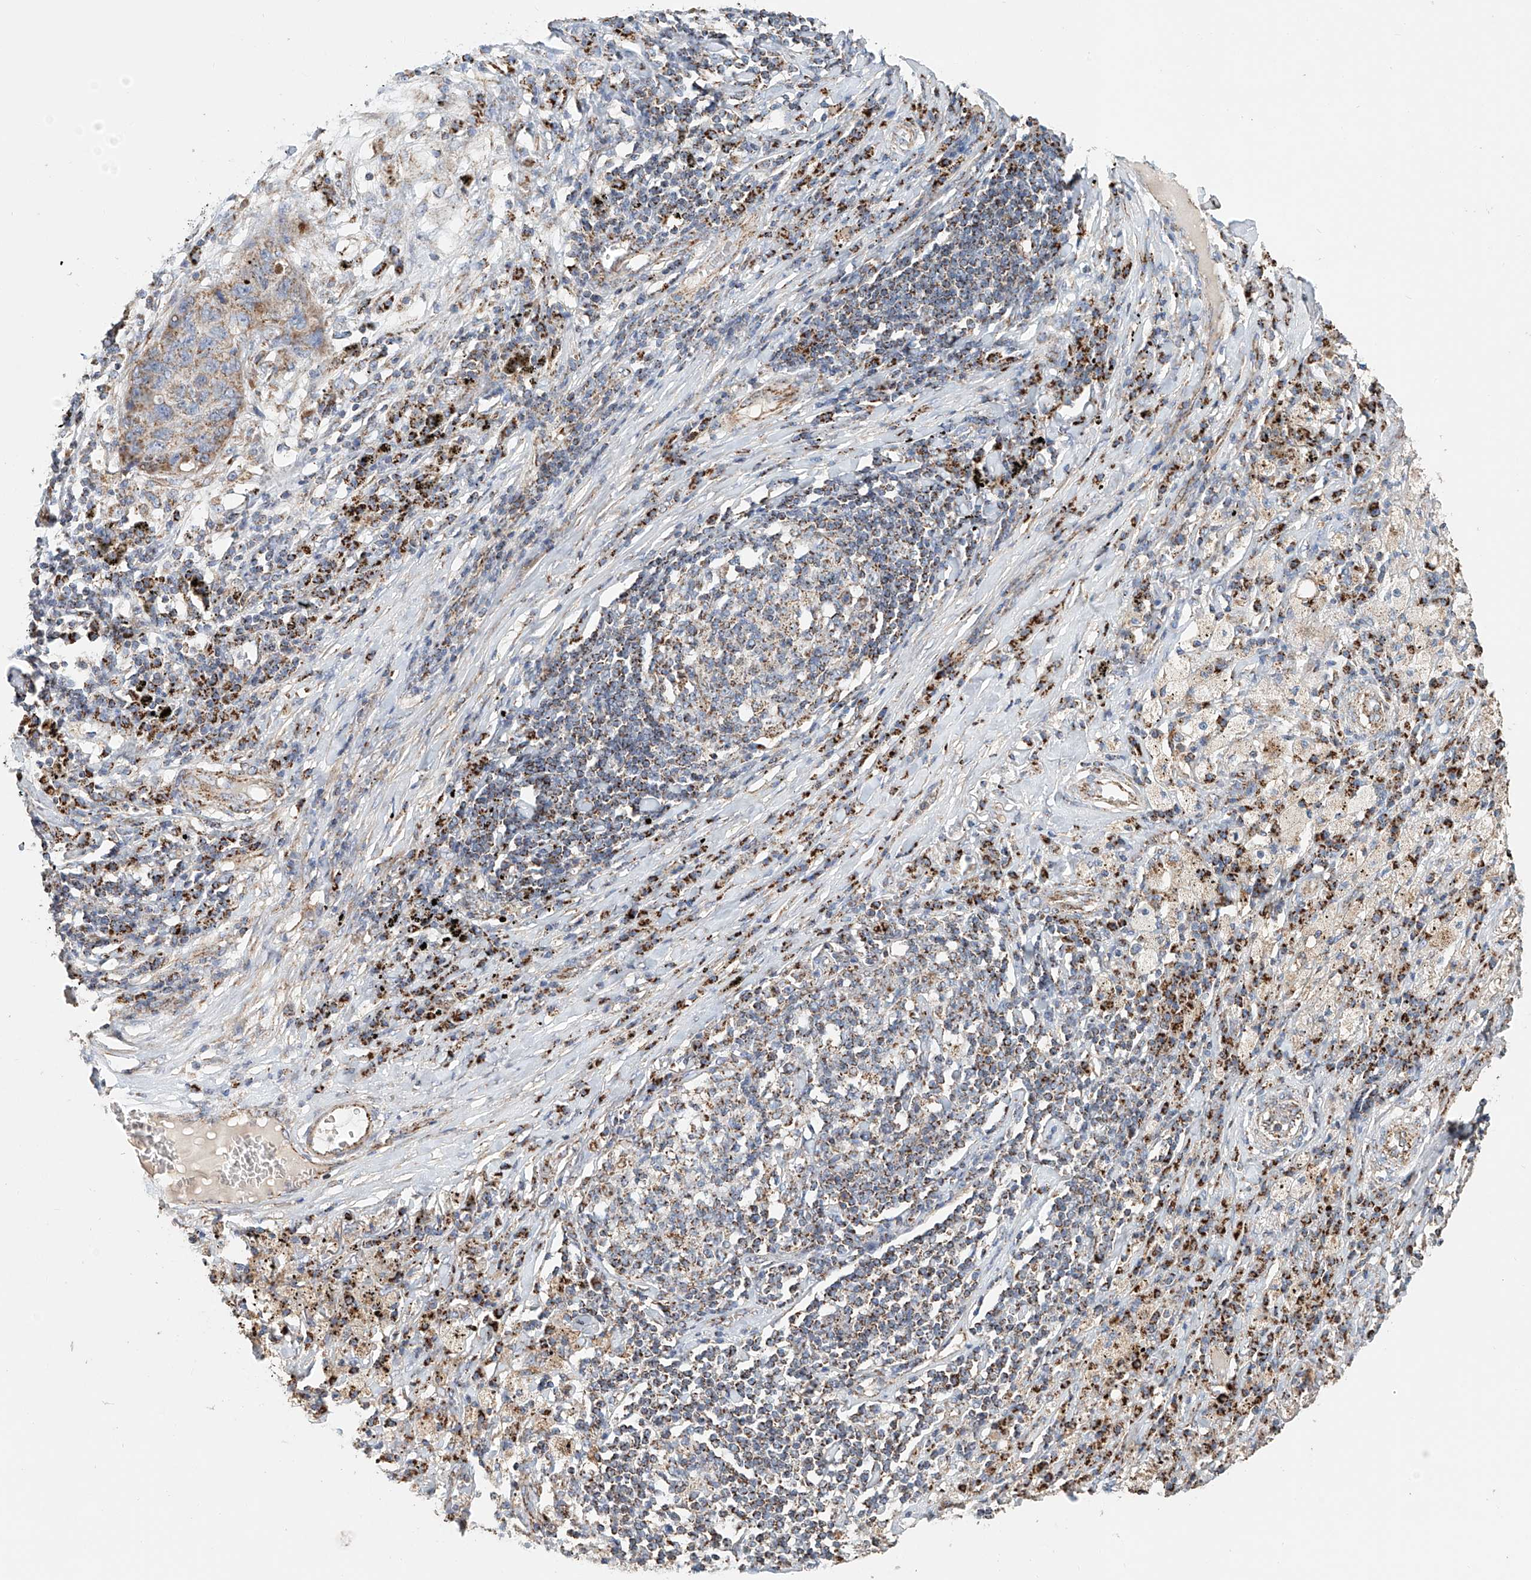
{"staining": {"intensity": "weak", "quantity": ">75%", "location": "cytoplasmic/membranous"}, "tissue": "lung cancer", "cell_type": "Tumor cells", "image_type": "cancer", "snomed": [{"axis": "morphology", "description": "Squamous cell carcinoma, NOS"}, {"axis": "topography", "description": "Lung"}], "caption": "Immunohistochemistry (IHC) staining of lung cancer, which exhibits low levels of weak cytoplasmic/membranous positivity in approximately >75% of tumor cells indicating weak cytoplasmic/membranous protein positivity. The staining was performed using DAB (3,3'-diaminobenzidine) (brown) for protein detection and nuclei were counterstained in hematoxylin (blue).", "gene": "MCL1", "patient": {"sex": "female", "age": 63}}